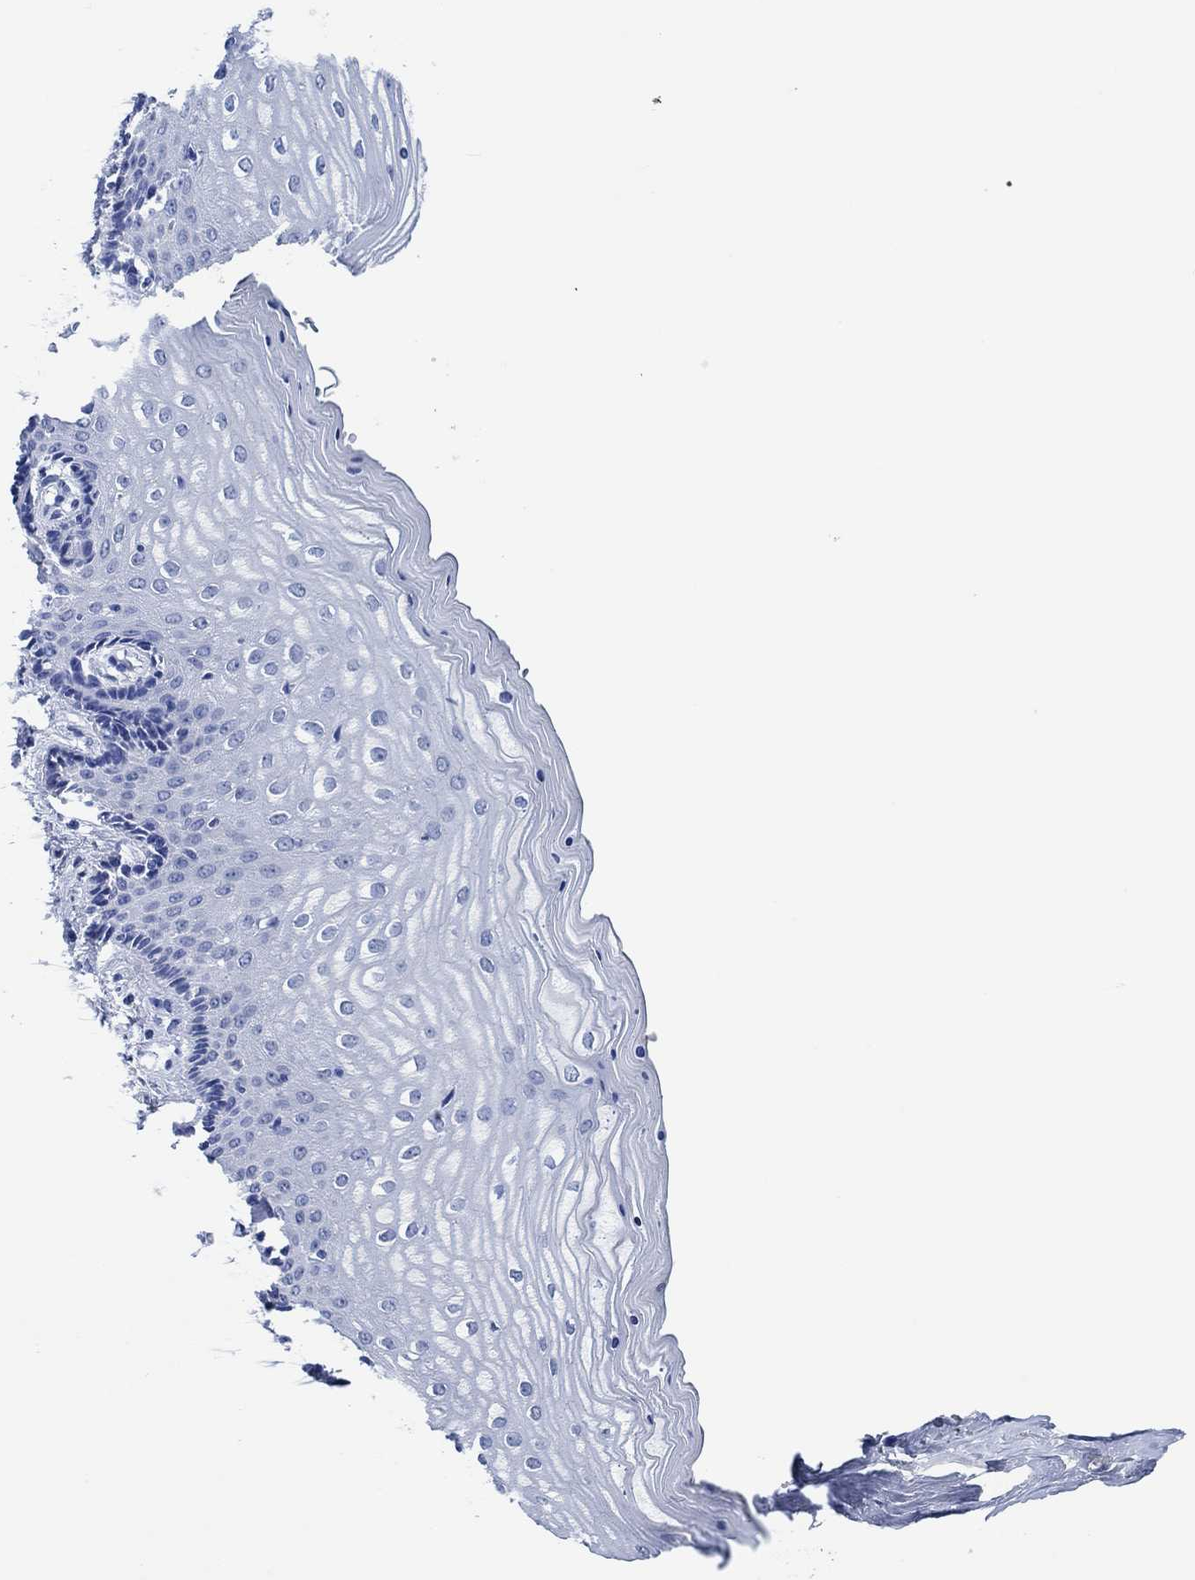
{"staining": {"intensity": "negative", "quantity": "none", "location": "none"}, "tissue": "vagina", "cell_type": "Squamous epithelial cells", "image_type": "normal", "snomed": [{"axis": "morphology", "description": "Normal tissue, NOS"}, {"axis": "topography", "description": "Vagina"}], "caption": "Image shows no protein positivity in squamous epithelial cells of benign vagina.", "gene": "CPNE6", "patient": {"sex": "female", "age": 45}}